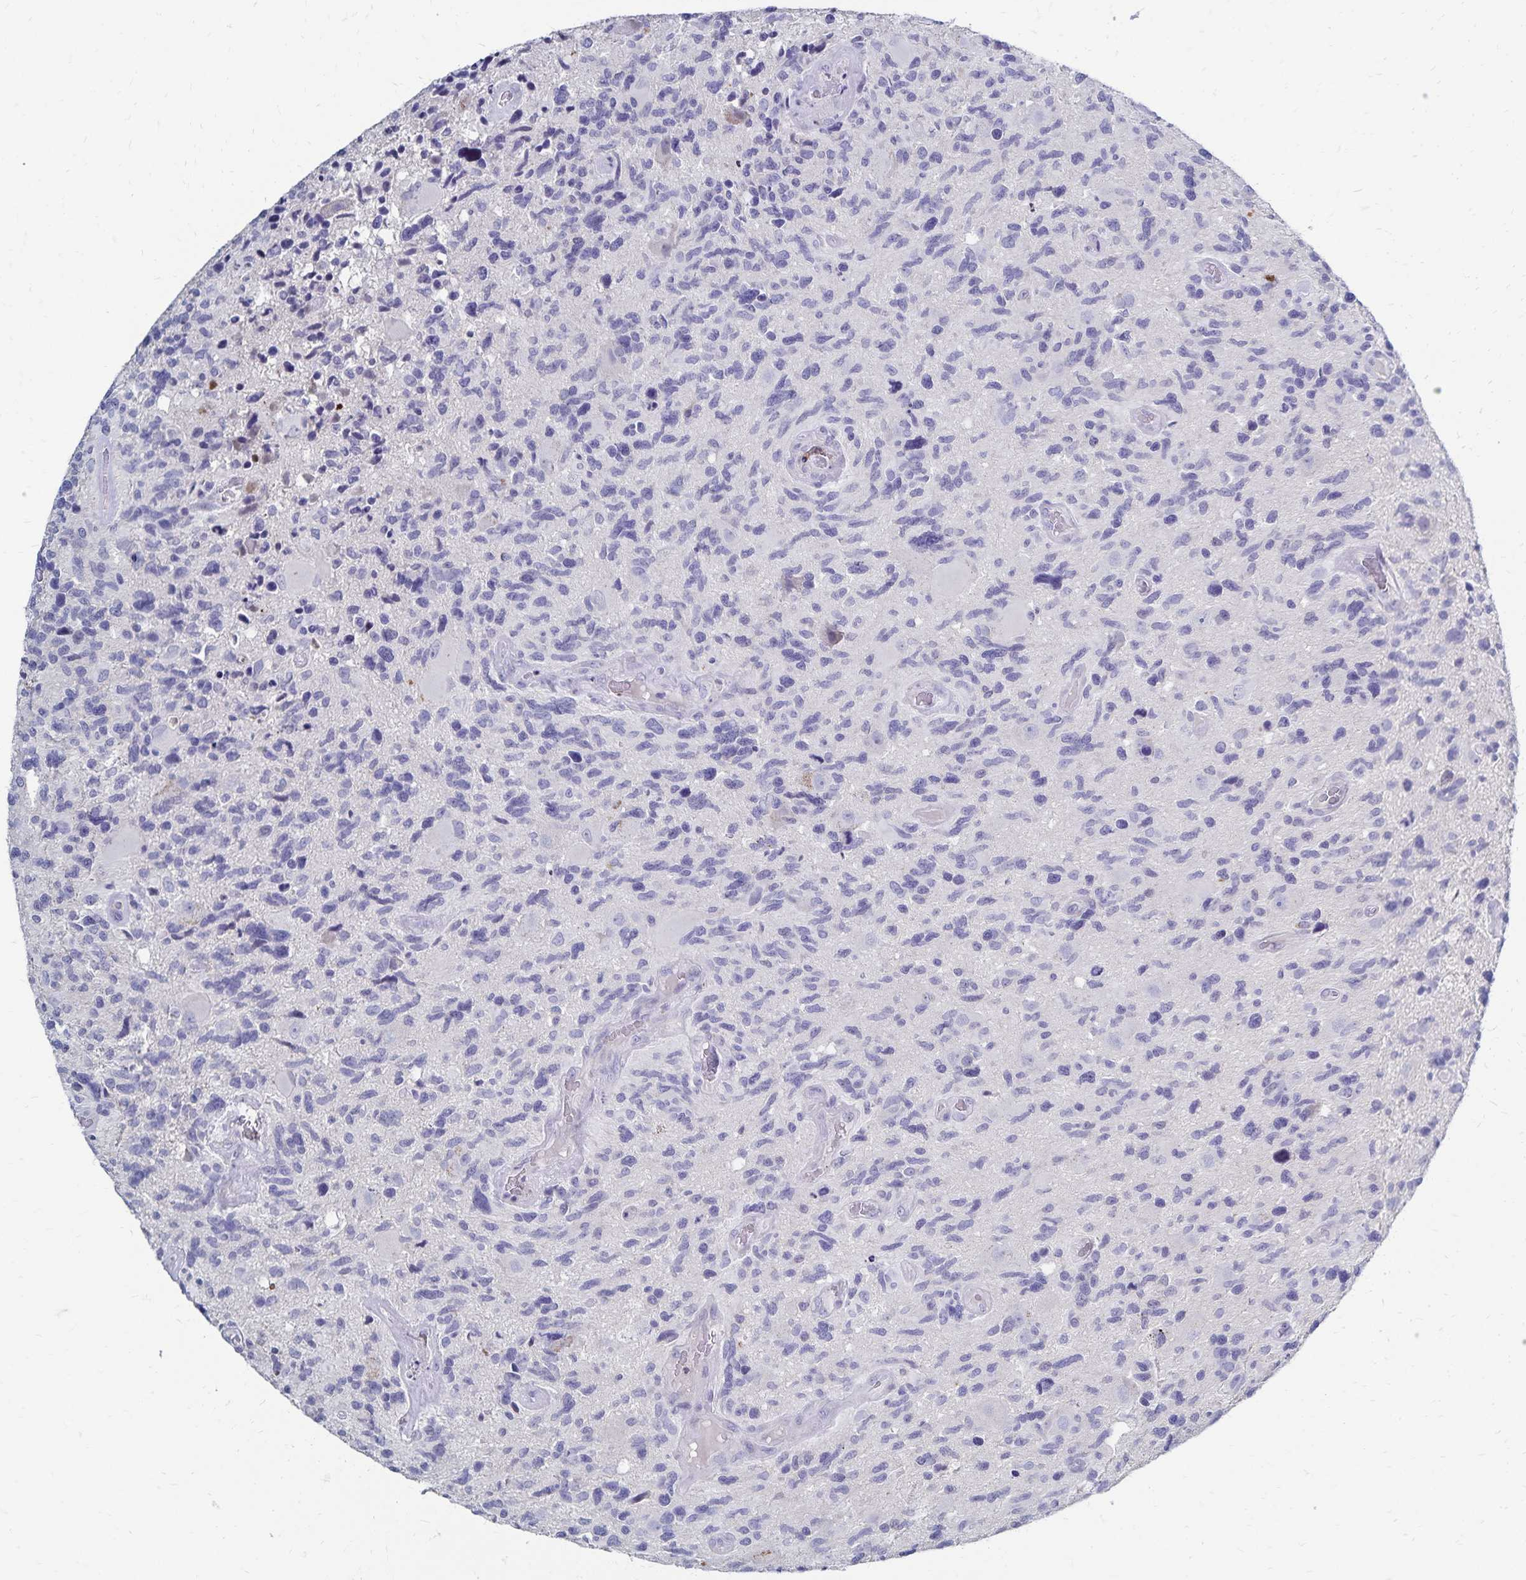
{"staining": {"intensity": "negative", "quantity": "none", "location": "none"}, "tissue": "glioma", "cell_type": "Tumor cells", "image_type": "cancer", "snomed": [{"axis": "morphology", "description": "Glioma, malignant, High grade"}, {"axis": "topography", "description": "Brain"}], "caption": "The immunohistochemistry (IHC) histopathology image has no significant expression in tumor cells of glioma tissue.", "gene": "PAX5", "patient": {"sex": "male", "age": 49}}